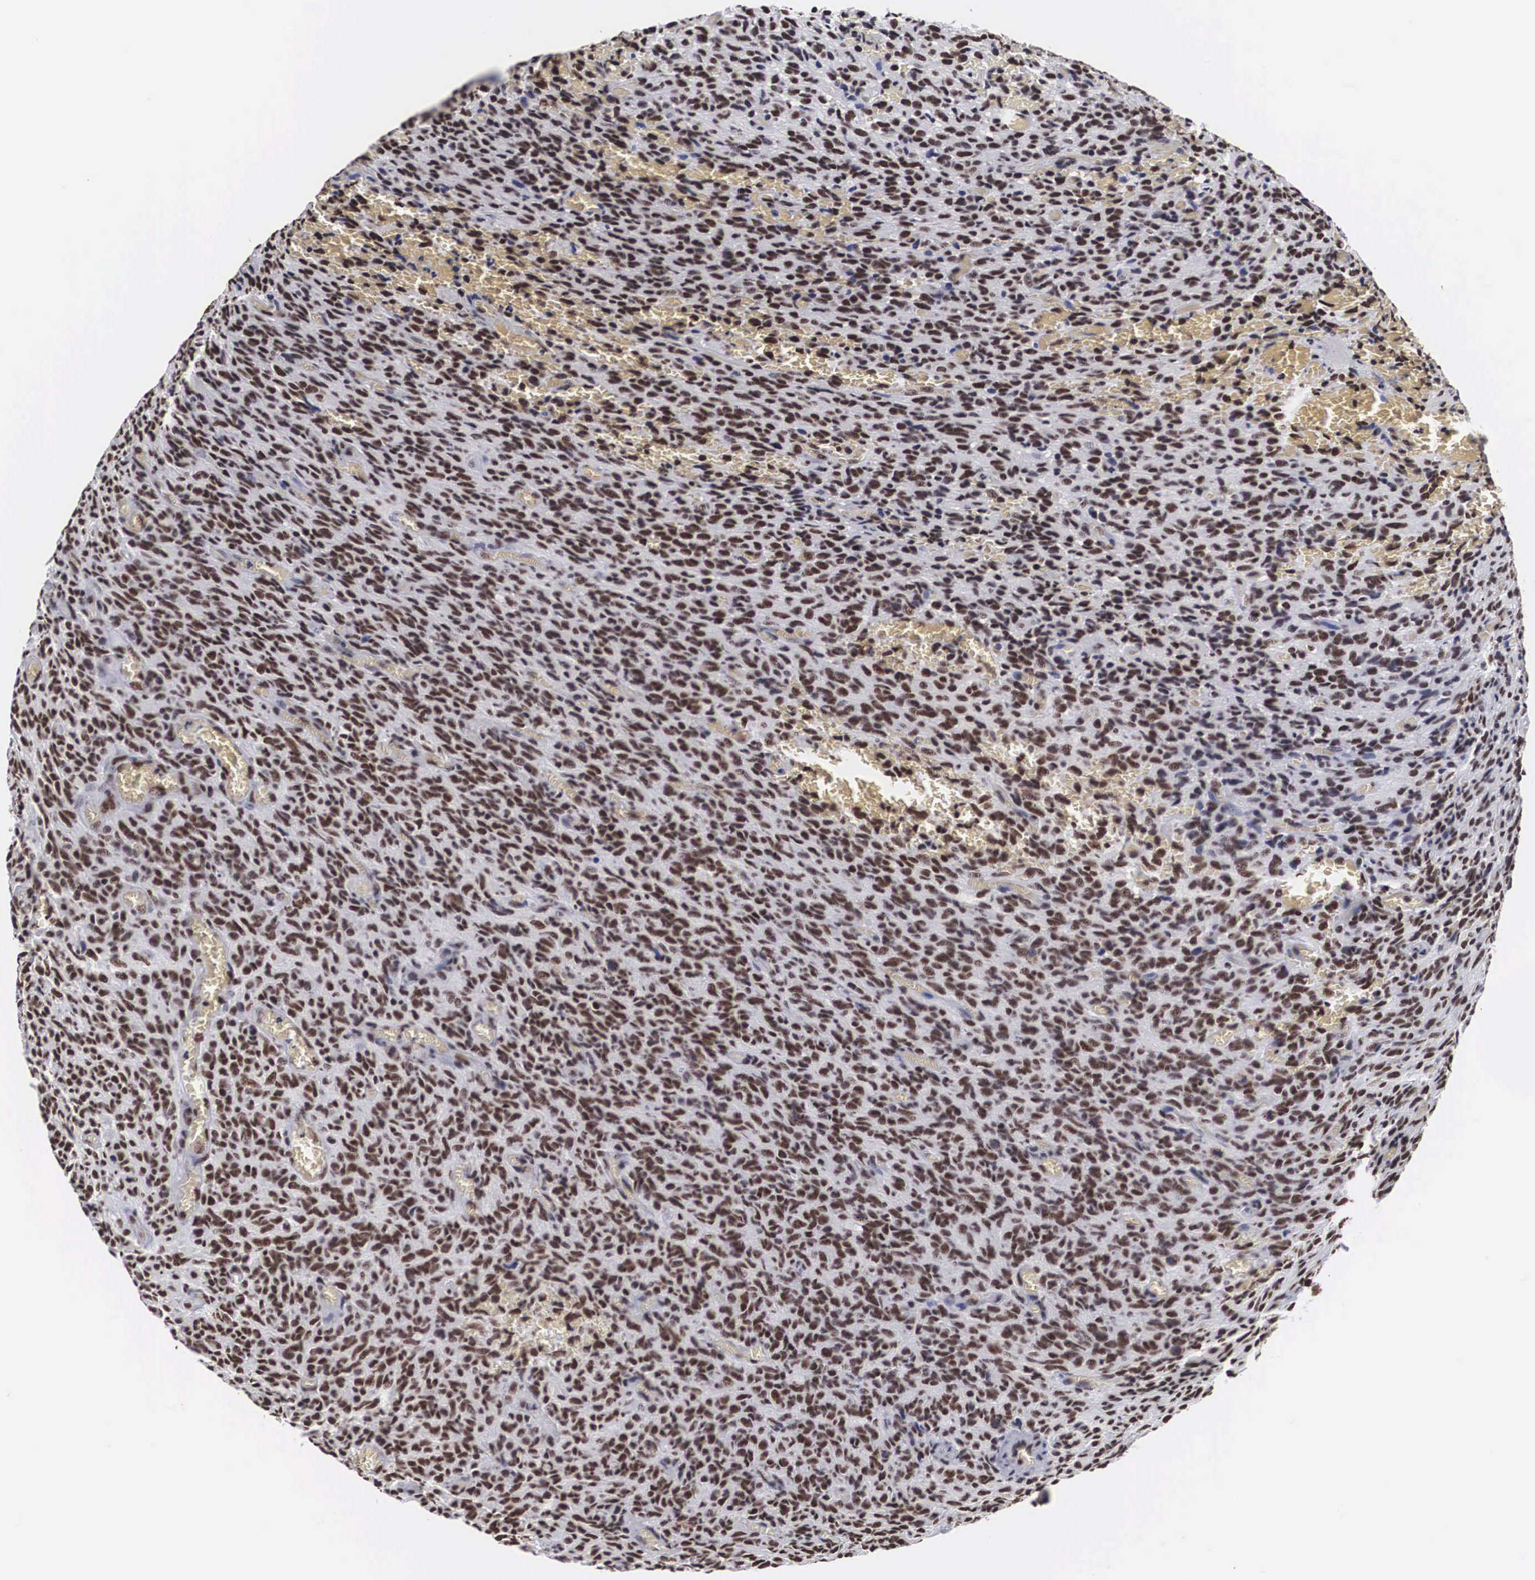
{"staining": {"intensity": "moderate", "quantity": ">75%", "location": "nuclear"}, "tissue": "glioma", "cell_type": "Tumor cells", "image_type": "cancer", "snomed": [{"axis": "morphology", "description": "Glioma, malignant, High grade"}, {"axis": "topography", "description": "Brain"}], "caption": "Immunohistochemistry (IHC) of high-grade glioma (malignant) displays medium levels of moderate nuclear expression in about >75% of tumor cells.", "gene": "ACIN1", "patient": {"sex": "male", "age": 56}}